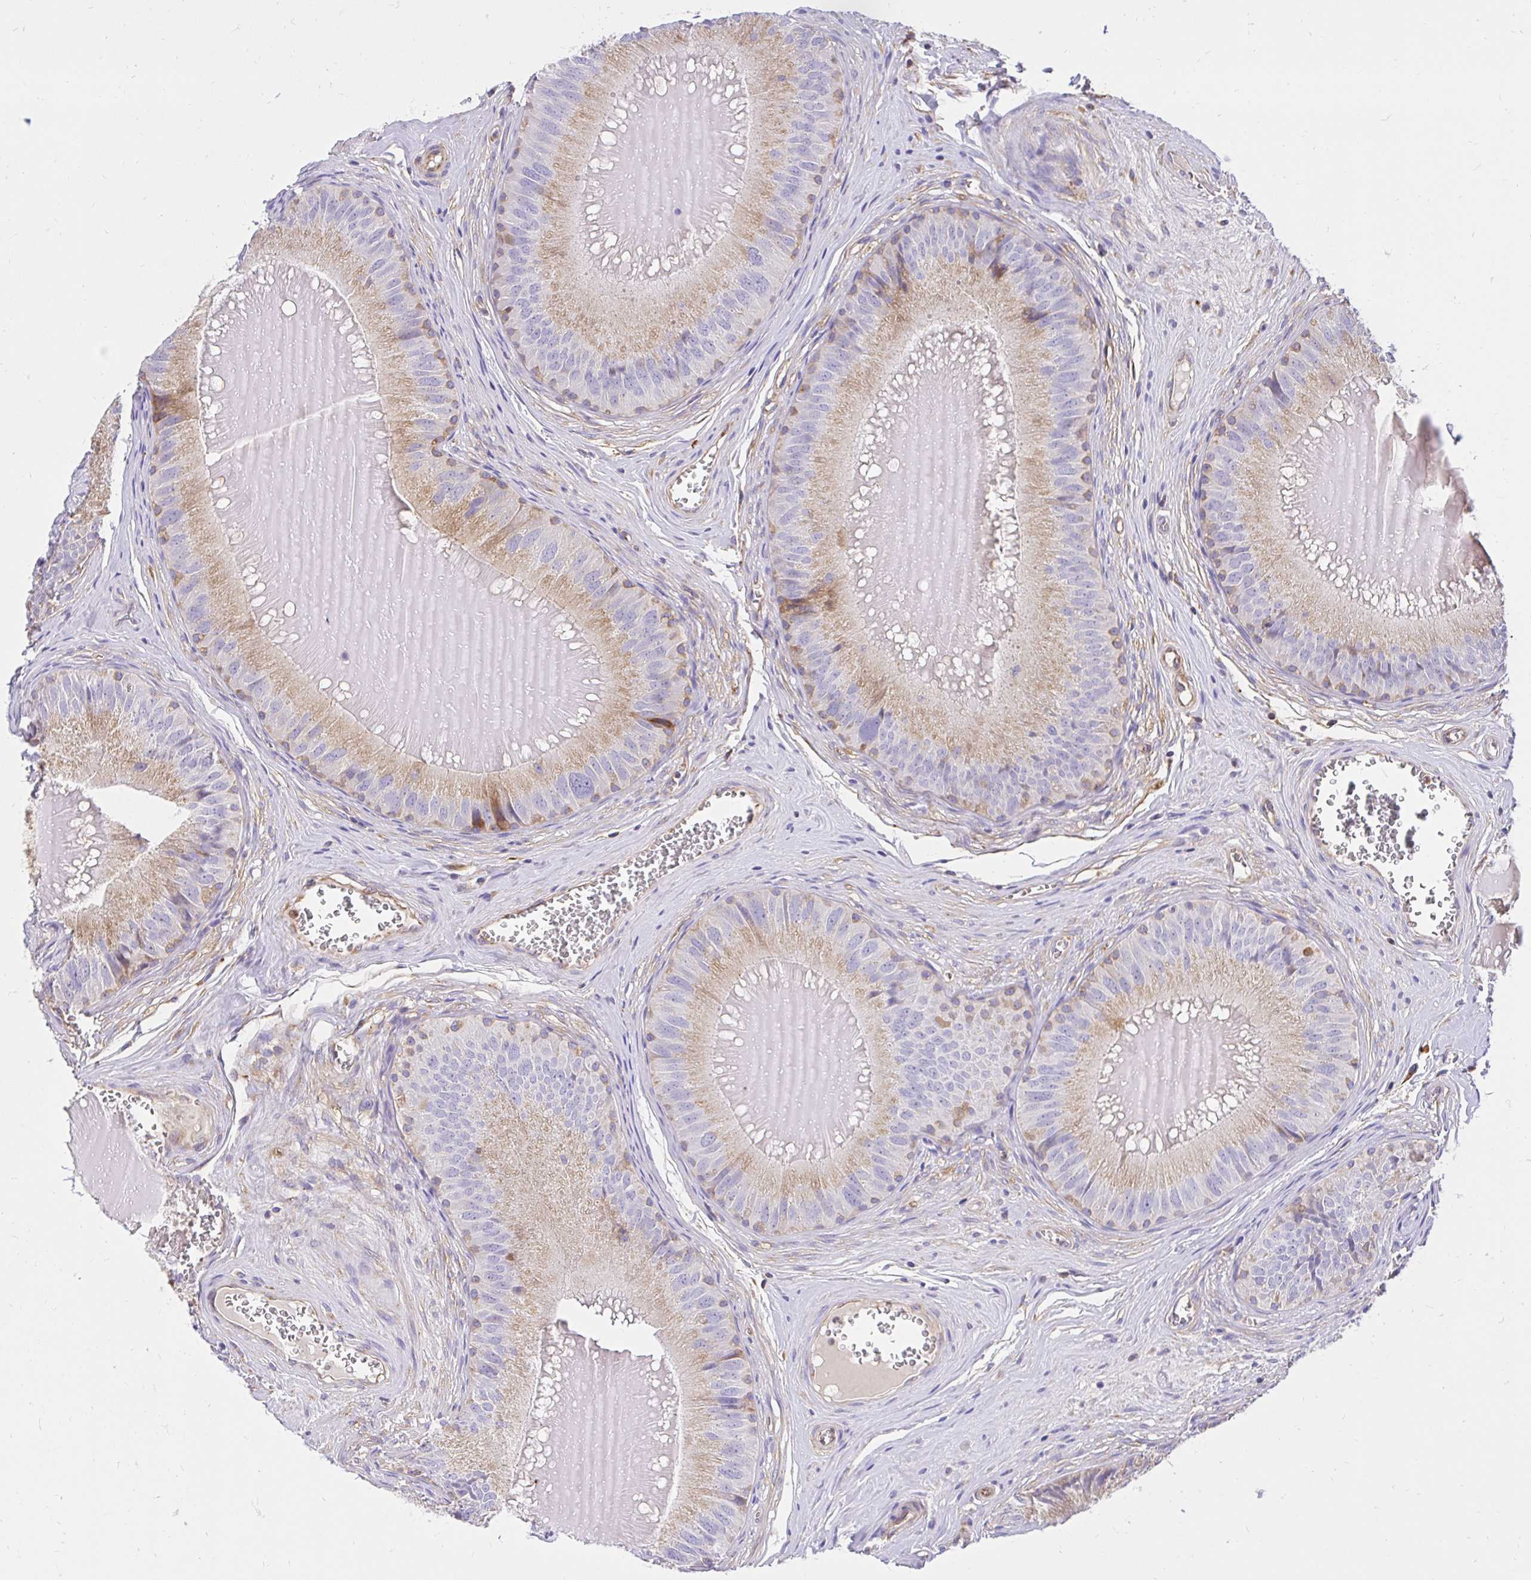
{"staining": {"intensity": "moderate", "quantity": "25%-75%", "location": "cytoplasmic/membranous"}, "tissue": "epididymis", "cell_type": "Glandular cells", "image_type": "normal", "snomed": [{"axis": "morphology", "description": "Normal tissue, NOS"}, {"axis": "topography", "description": "Epididymis, spermatic cord, NOS"}], "caption": "This micrograph shows immunohistochemistry (IHC) staining of benign epididymis, with medium moderate cytoplasmic/membranous staining in about 25%-75% of glandular cells.", "gene": "ABCB10", "patient": {"sex": "male", "age": 39}}